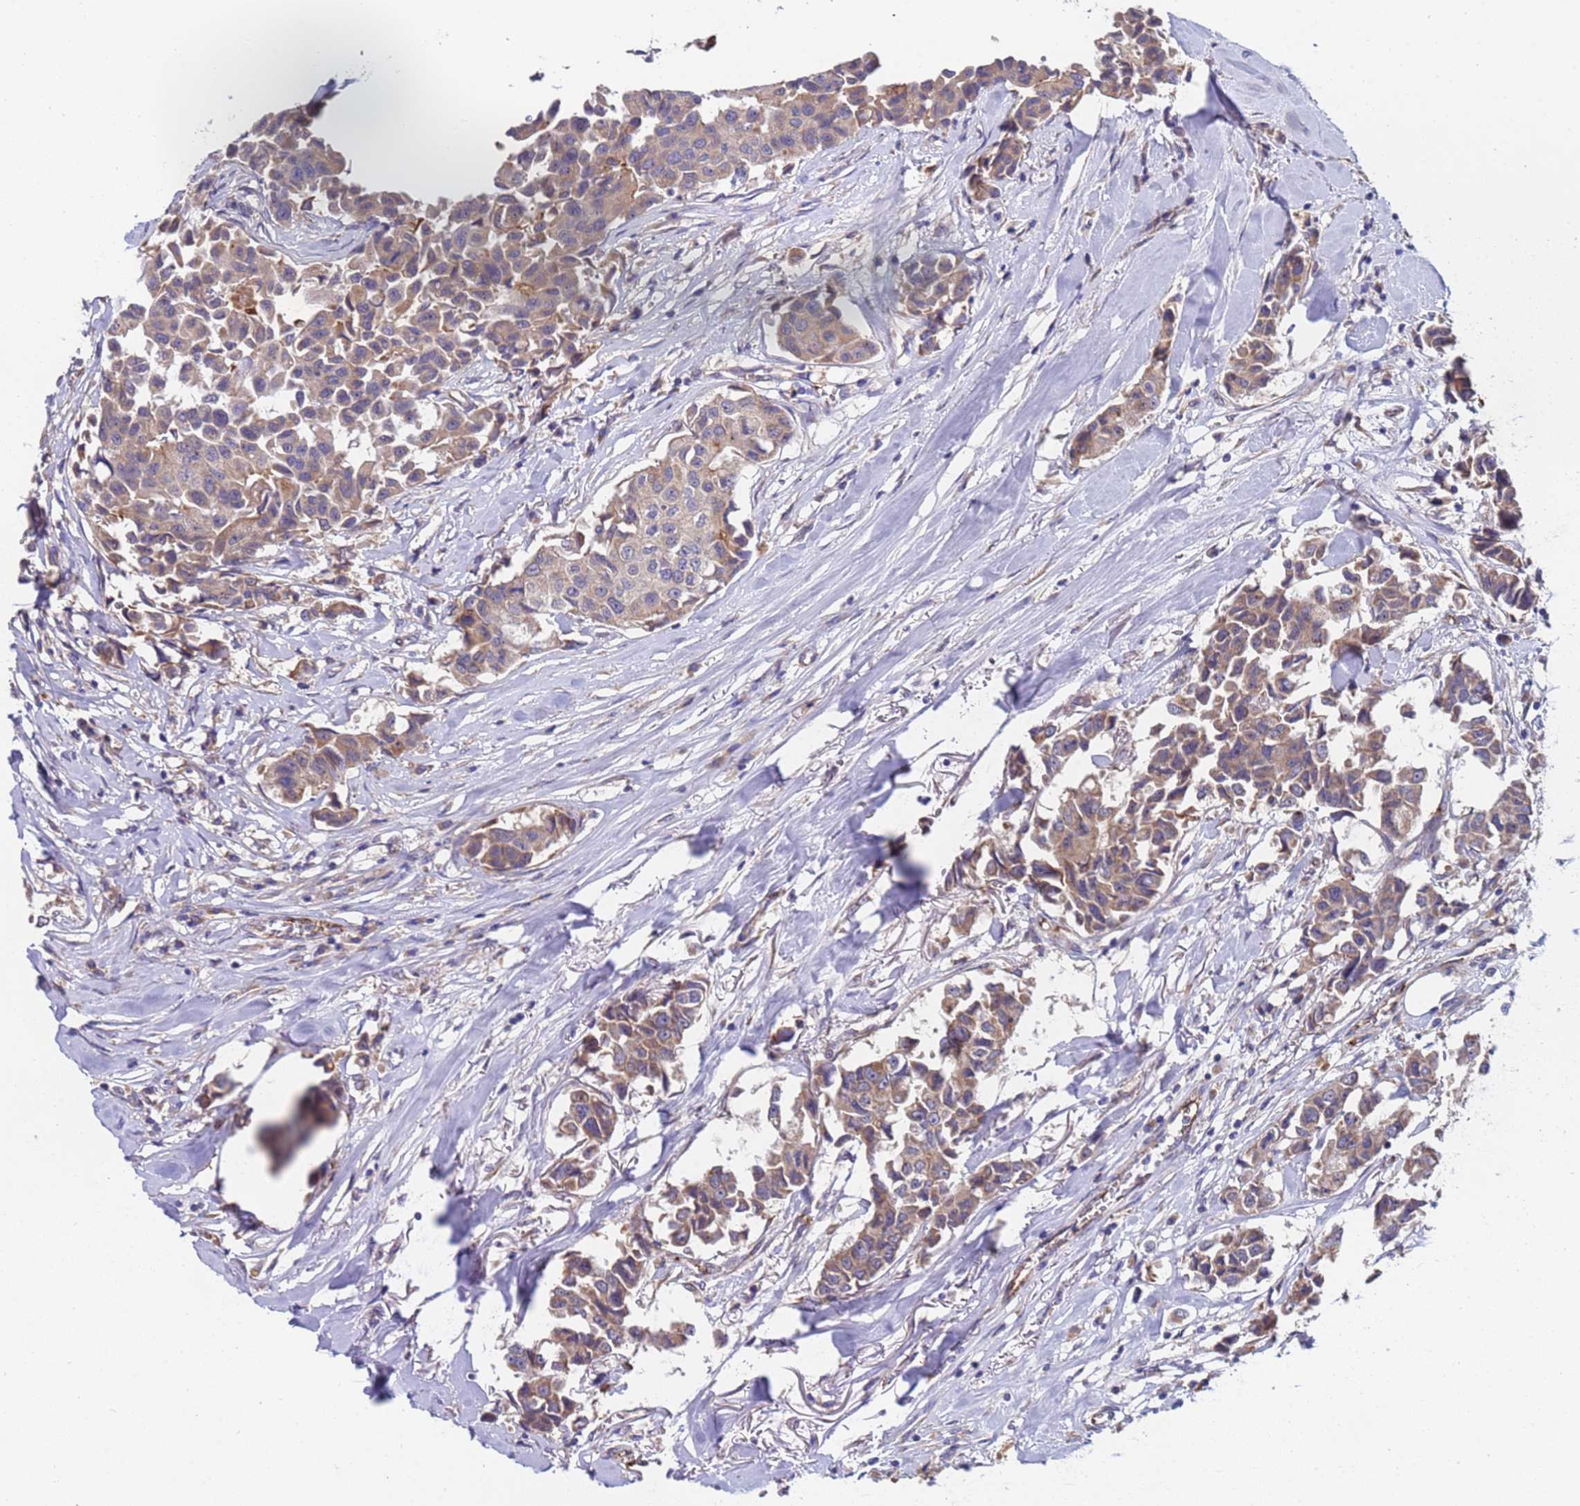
{"staining": {"intensity": "moderate", "quantity": "25%-75%", "location": "cytoplasmic/membranous"}, "tissue": "breast cancer", "cell_type": "Tumor cells", "image_type": "cancer", "snomed": [{"axis": "morphology", "description": "Duct carcinoma"}, {"axis": "topography", "description": "Breast"}], "caption": "DAB (3,3'-diaminobenzidine) immunohistochemical staining of human breast cancer displays moderate cytoplasmic/membranous protein expression in about 25%-75% of tumor cells.", "gene": "ZNF248", "patient": {"sex": "female", "age": 80}}